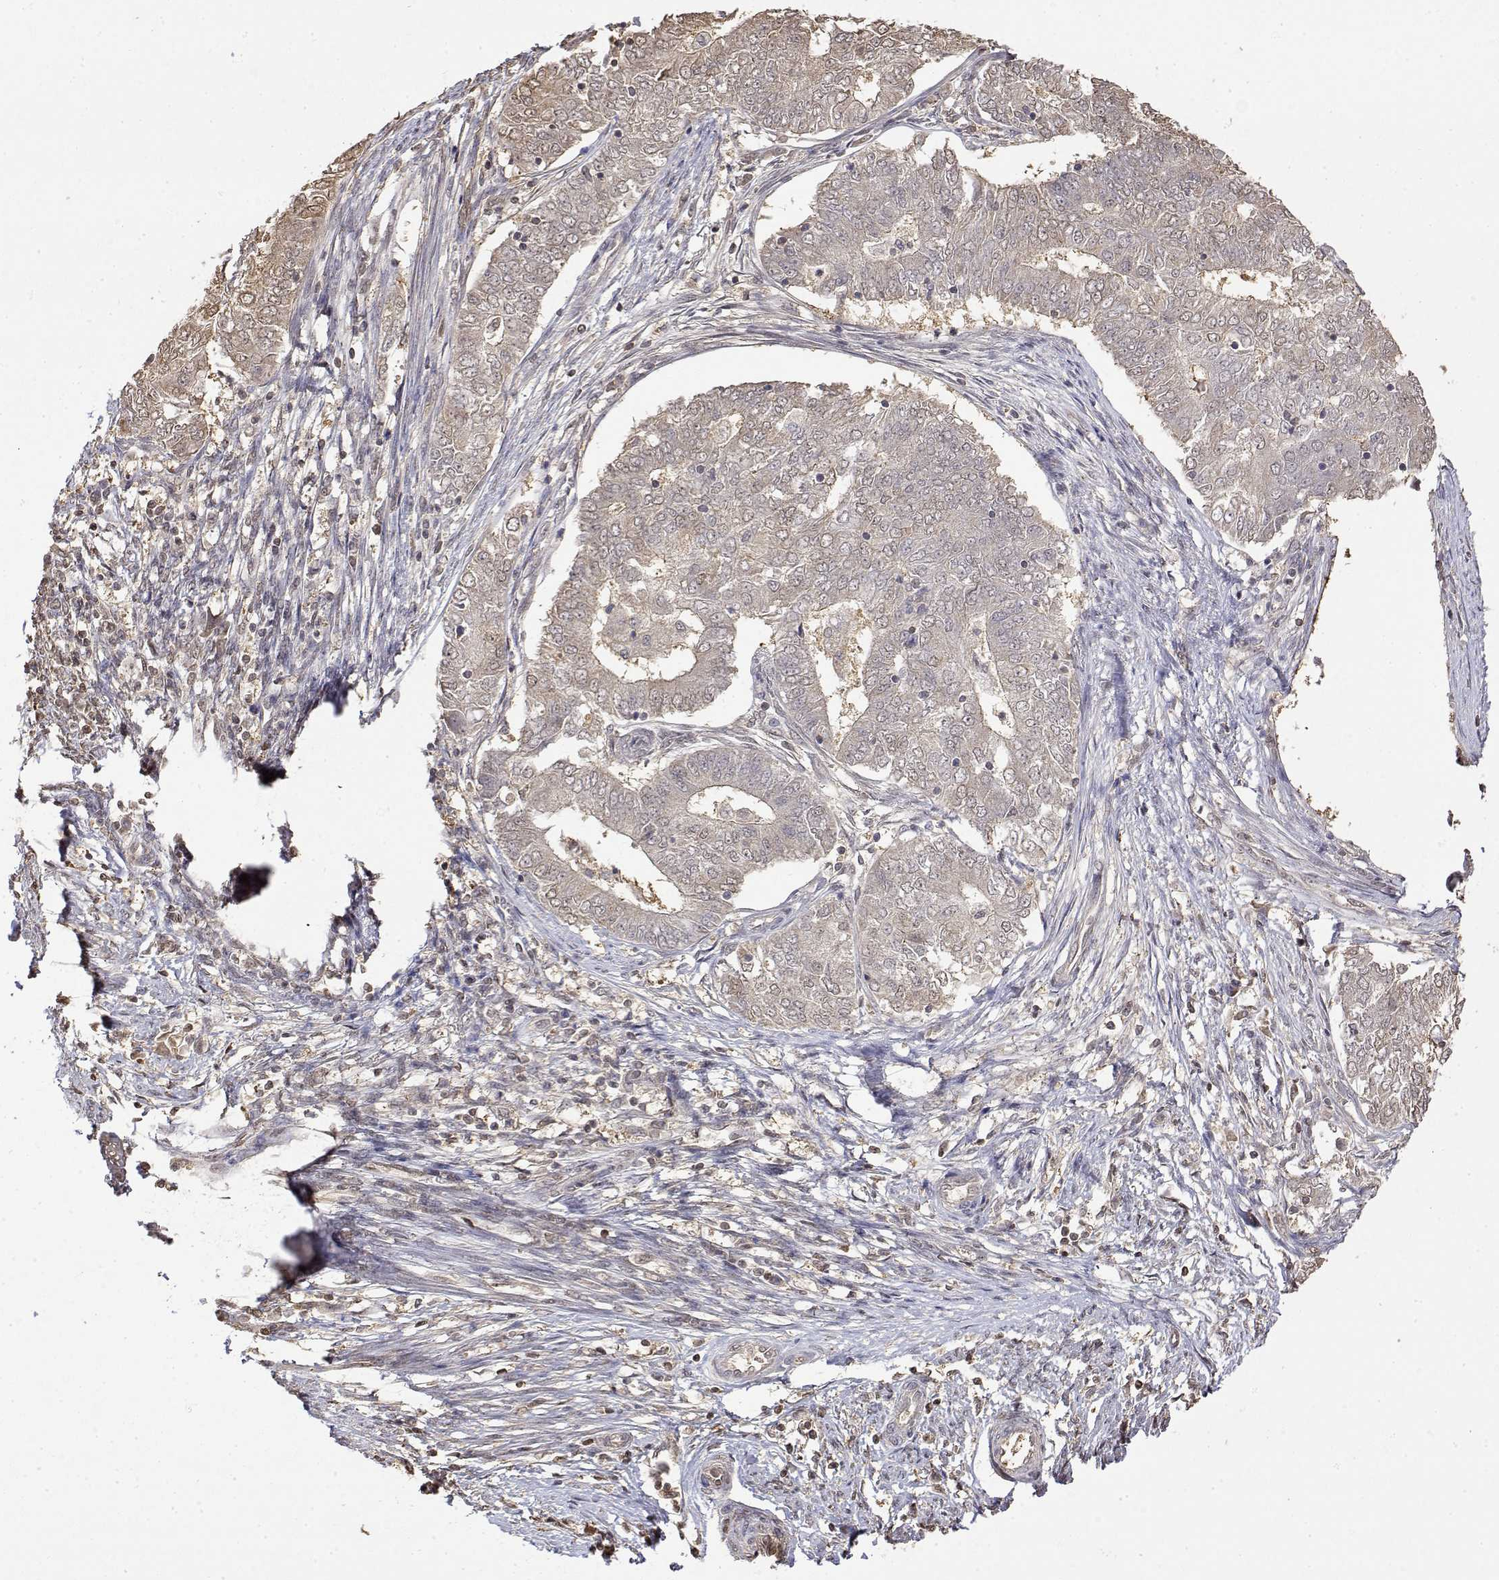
{"staining": {"intensity": "negative", "quantity": "none", "location": "none"}, "tissue": "endometrial cancer", "cell_type": "Tumor cells", "image_type": "cancer", "snomed": [{"axis": "morphology", "description": "Adenocarcinoma, NOS"}, {"axis": "topography", "description": "Endometrium"}], "caption": "Immunohistochemical staining of human endometrial cancer reveals no significant staining in tumor cells. The staining was performed using DAB to visualize the protein expression in brown, while the nuclei were stained in blue with hematoxylin (Magnification: 20x).", "gene": "TPI1", "patient": {"sex": "female", "age": 62}}